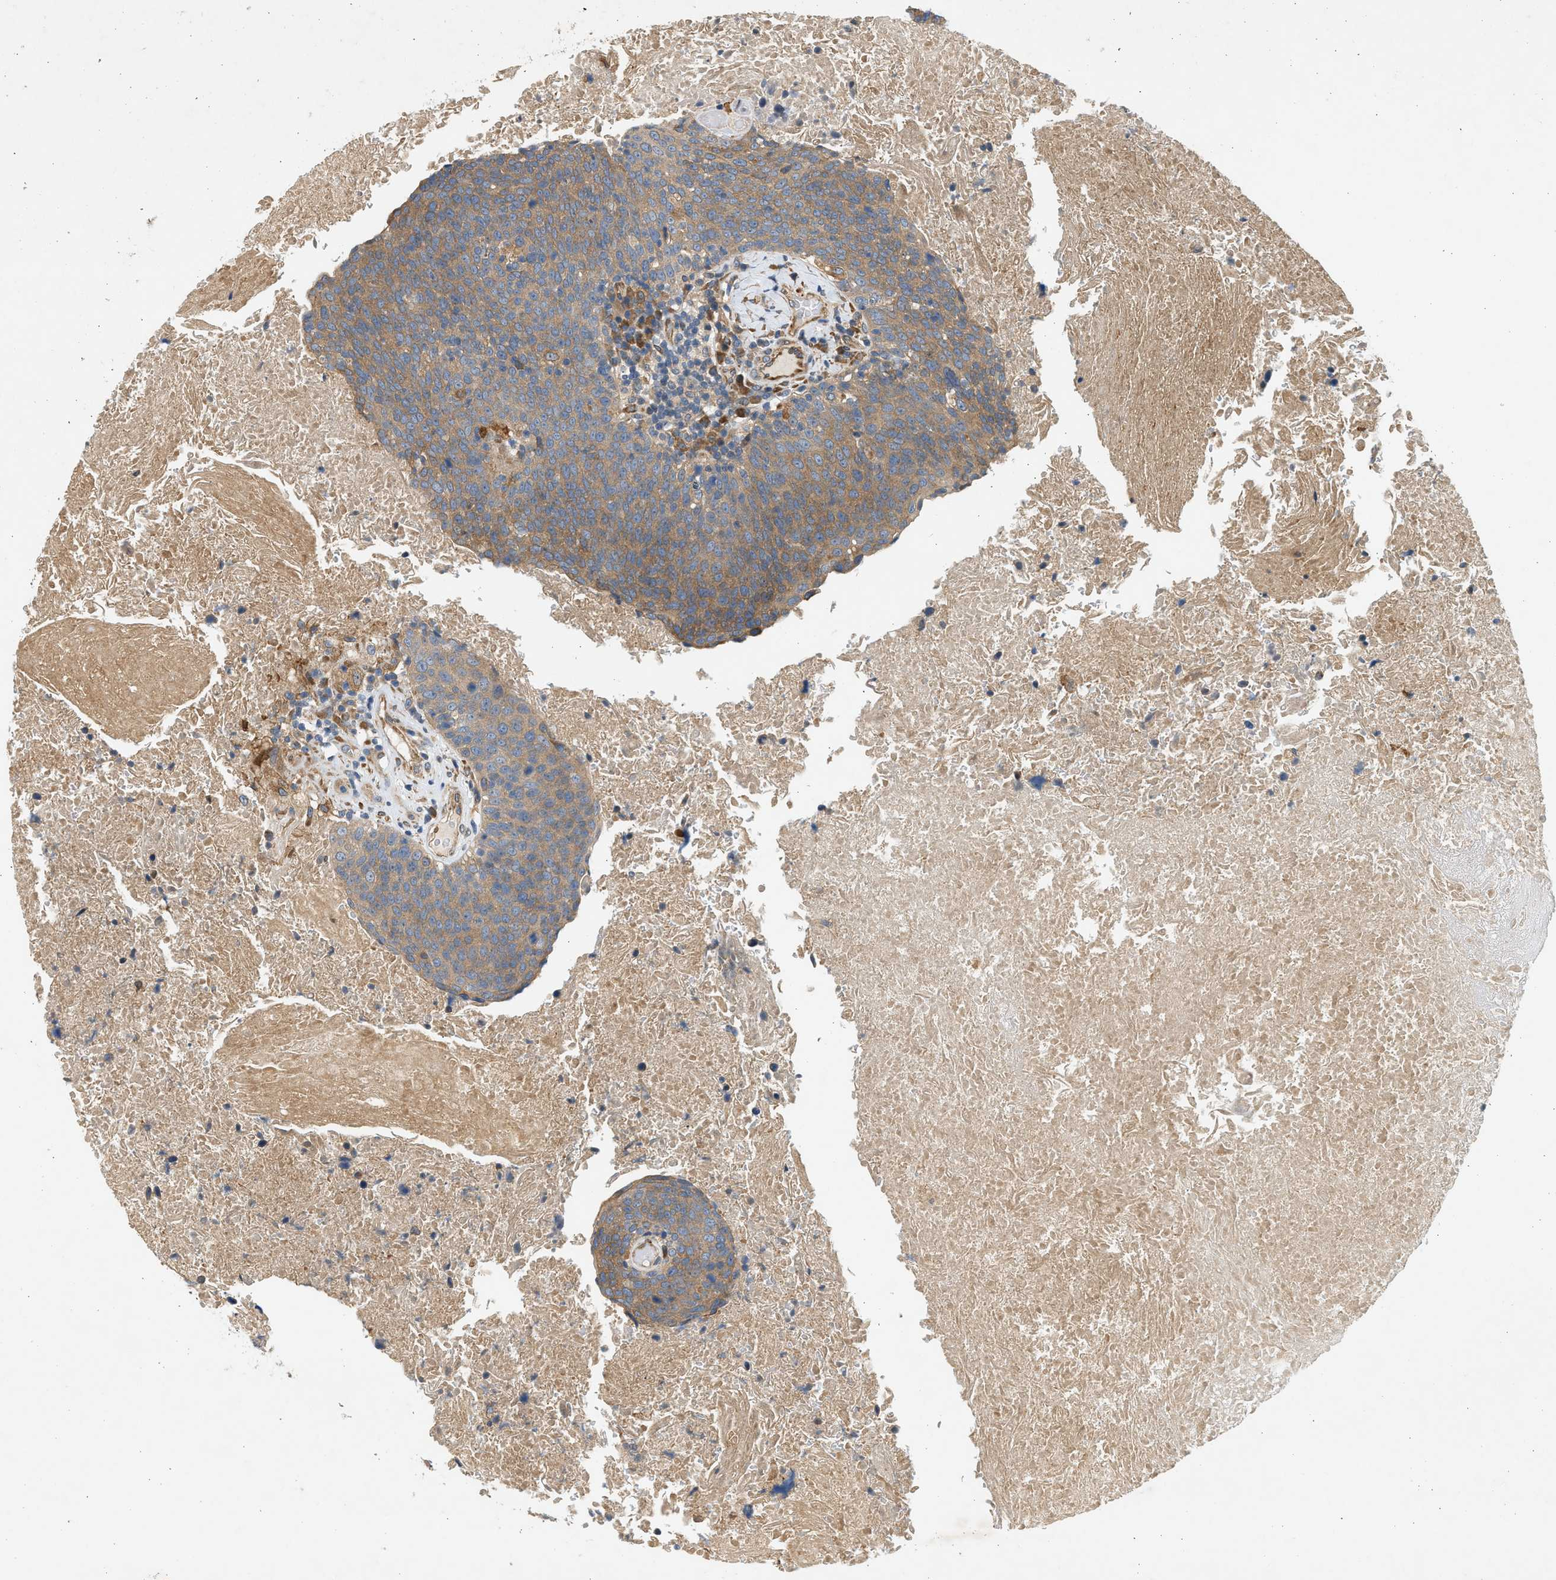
{"staining": {"intensity": "moderate", "quantity": ">75%", "location": "cytoplasmic/membranous"}, "tissue": "head and neck cancer", "cell_type": "Tumor cells", "image_type": "cancer", "snomed": [{"axis": "morphology", "description": "Squamous cell carcinoma, NOS"}, {"axis": "morphology", "description": "Squamous cell carcinoma, metastatic, NOS"}, {"axis": "topography", "description": "Lymph node"}, {"axis": "topography", "description": "Head-Neck"}], "caption": "Head and neck squamous cell carcinoma stained with a protein marker exhibits moderate staining in tumor cells.", "gene": "KDELR2", "patient": {"sex": "male", "age": 62}}